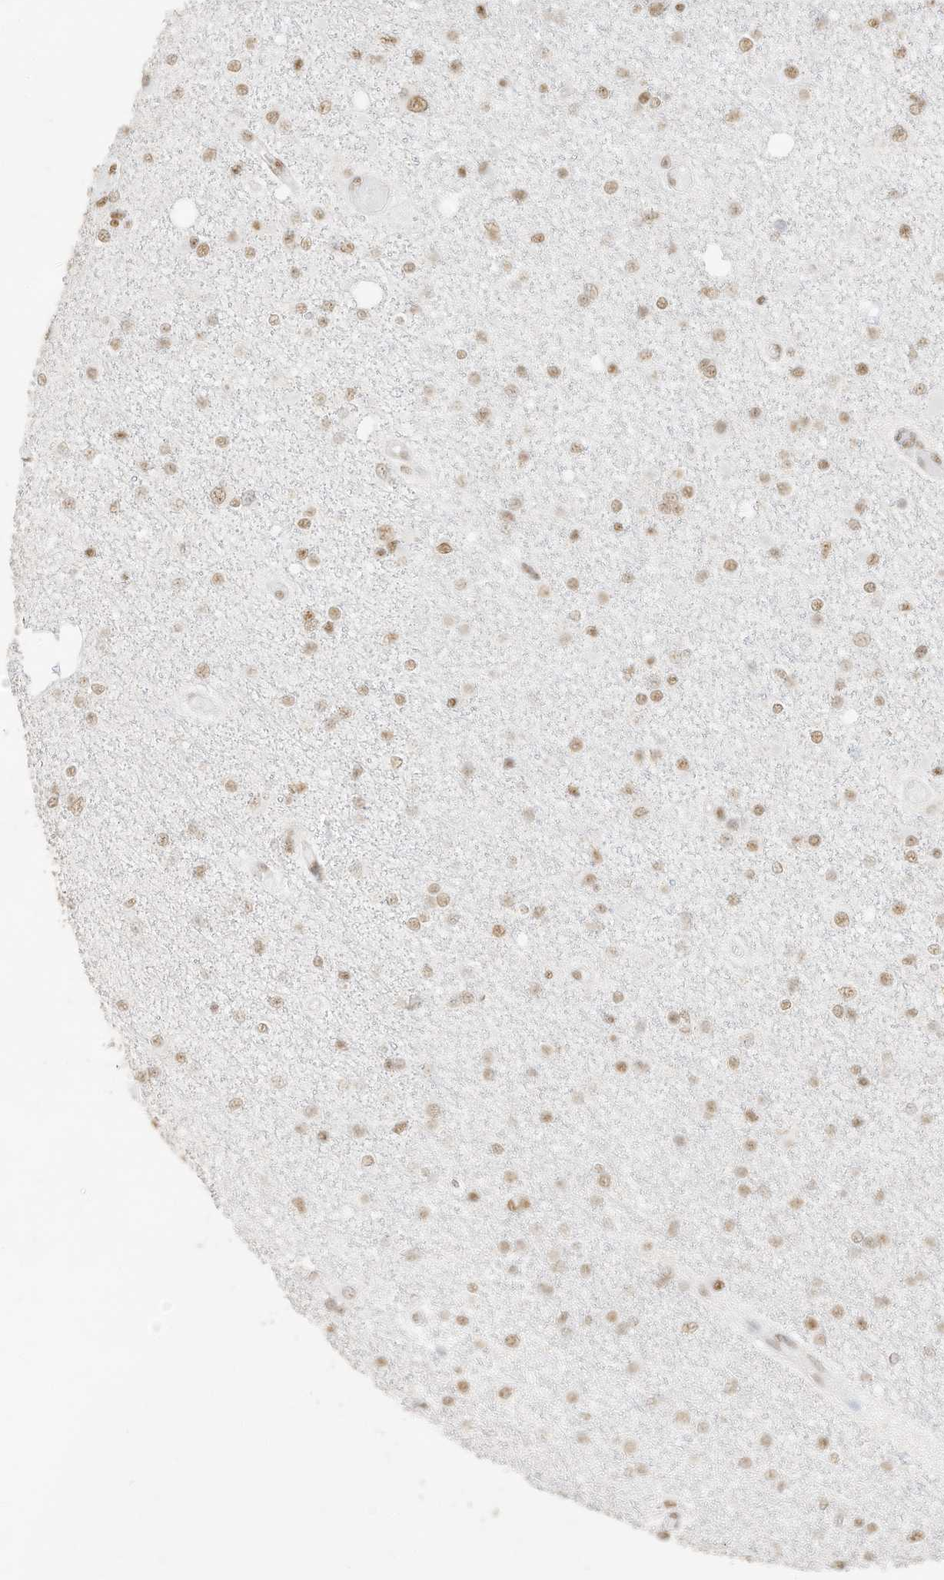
{"staining": {"intensity": "moderate", "quantity": ">75%", "location": "nuclear"}, "tissue": "glioma", "cell_type": "Tumor cells", "image_type": "cancer", "snomed": [{"axis": "morphology", "description": "Glioma, malignant, Low grade"}, {"axis": "topography", "description": "Brain"}], "caption": "IHC micrograph of human malignant glioma (low-grade) stained for a protein (brown), which shows medium levels of moderate nuclear expression in approximately >75% of tumor cells.", "gene": "NHSL1", "patient": {"sex": "female", "age": 22}}